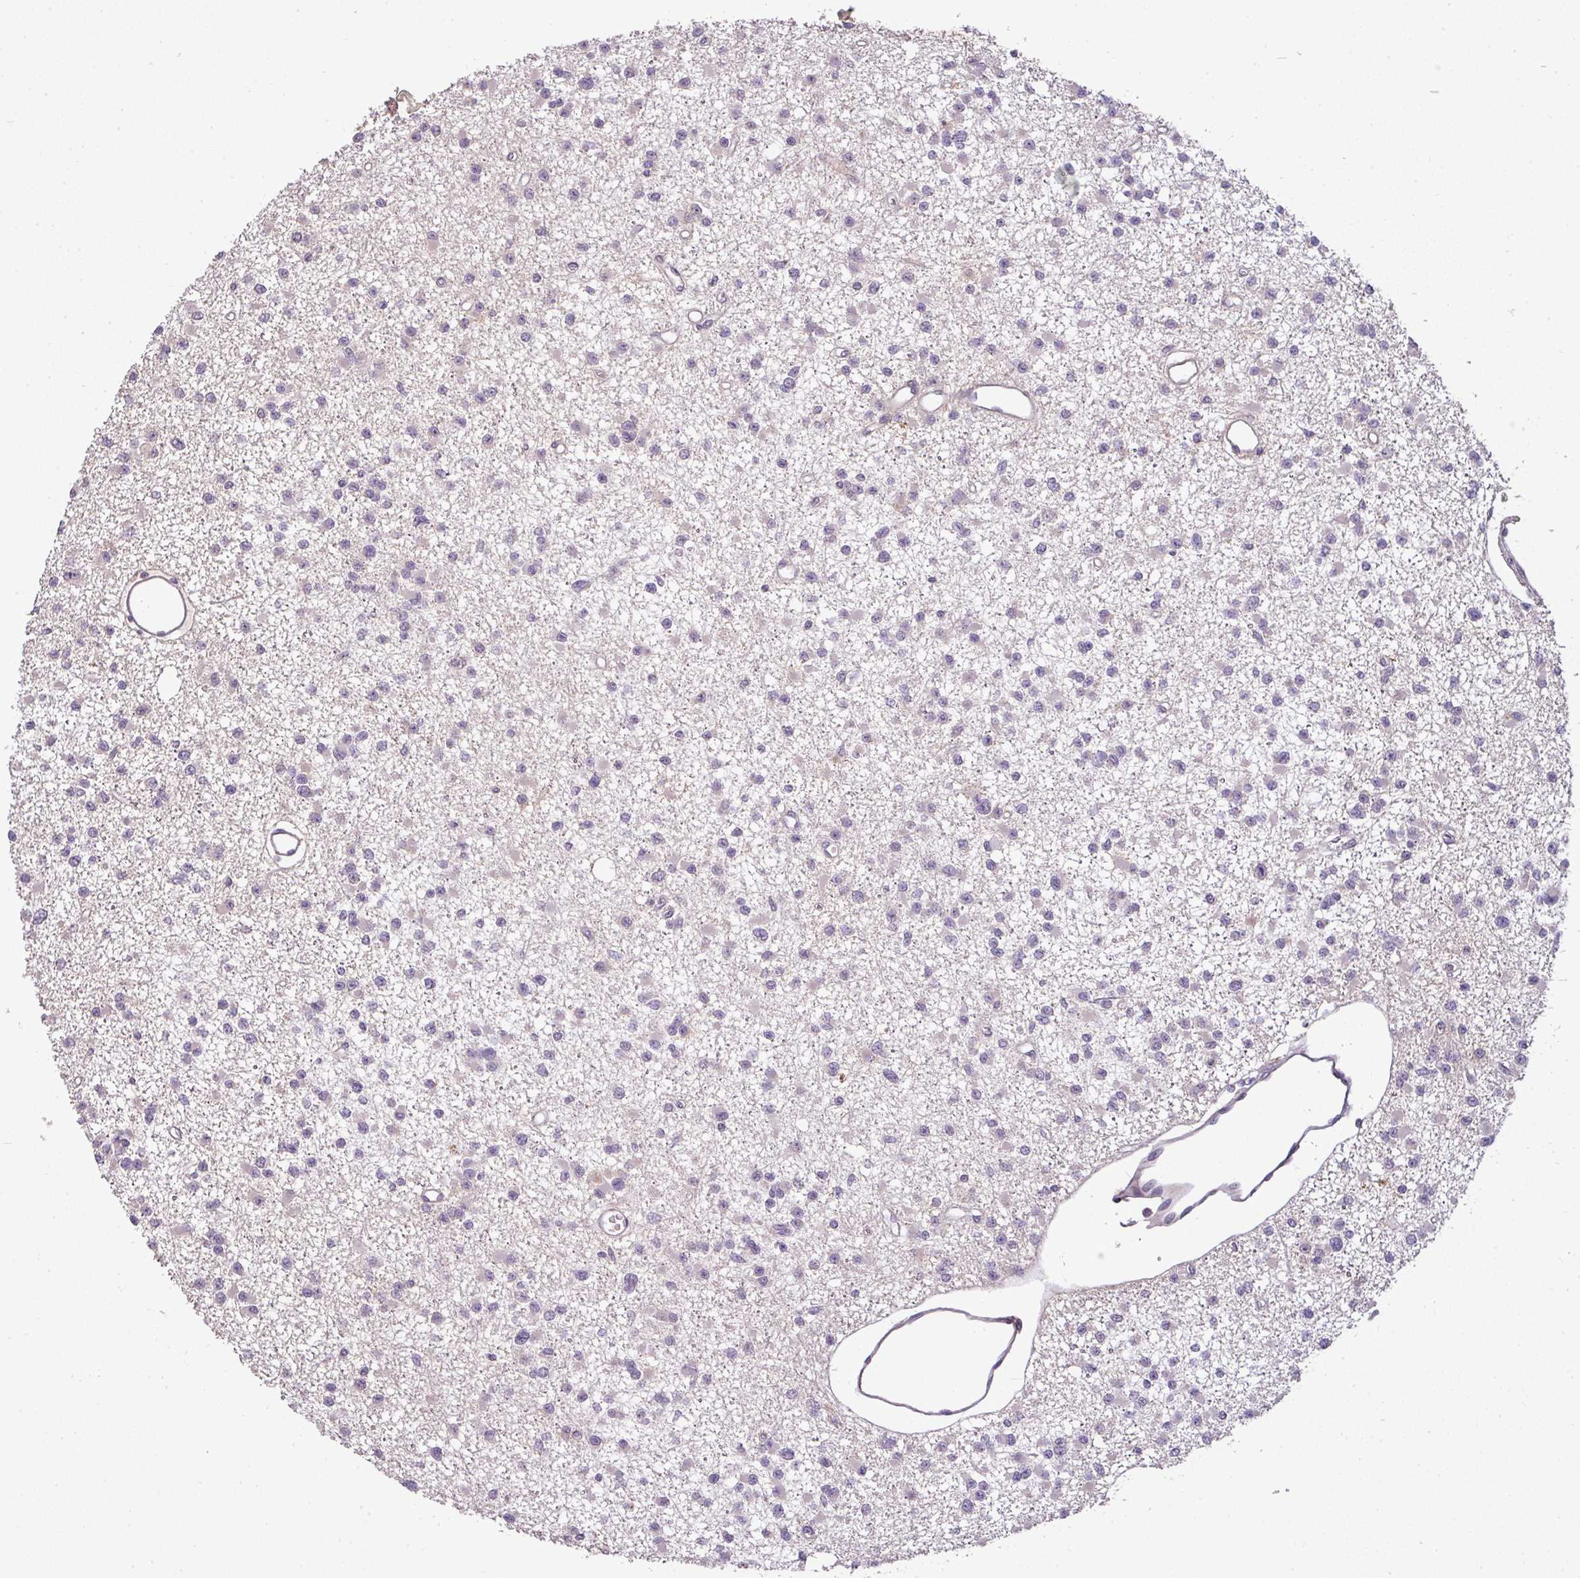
{"staining": {"intensity": "negative", "quantity": "none", "location": "none"}, "tissue": "glioma", "cell_type": "Tumor cells", "image_type": "cancer", "snomed": [{"axis": "morphology", "description": "Glioma, malignant, Low grade"}, {"axis": "topography", "description": "Brain"}], "caption": "Tumor cells are negative for protein expression in human glioma.", "gene": "SPCS3", "patient": {"sex": "female", "age": 22}}